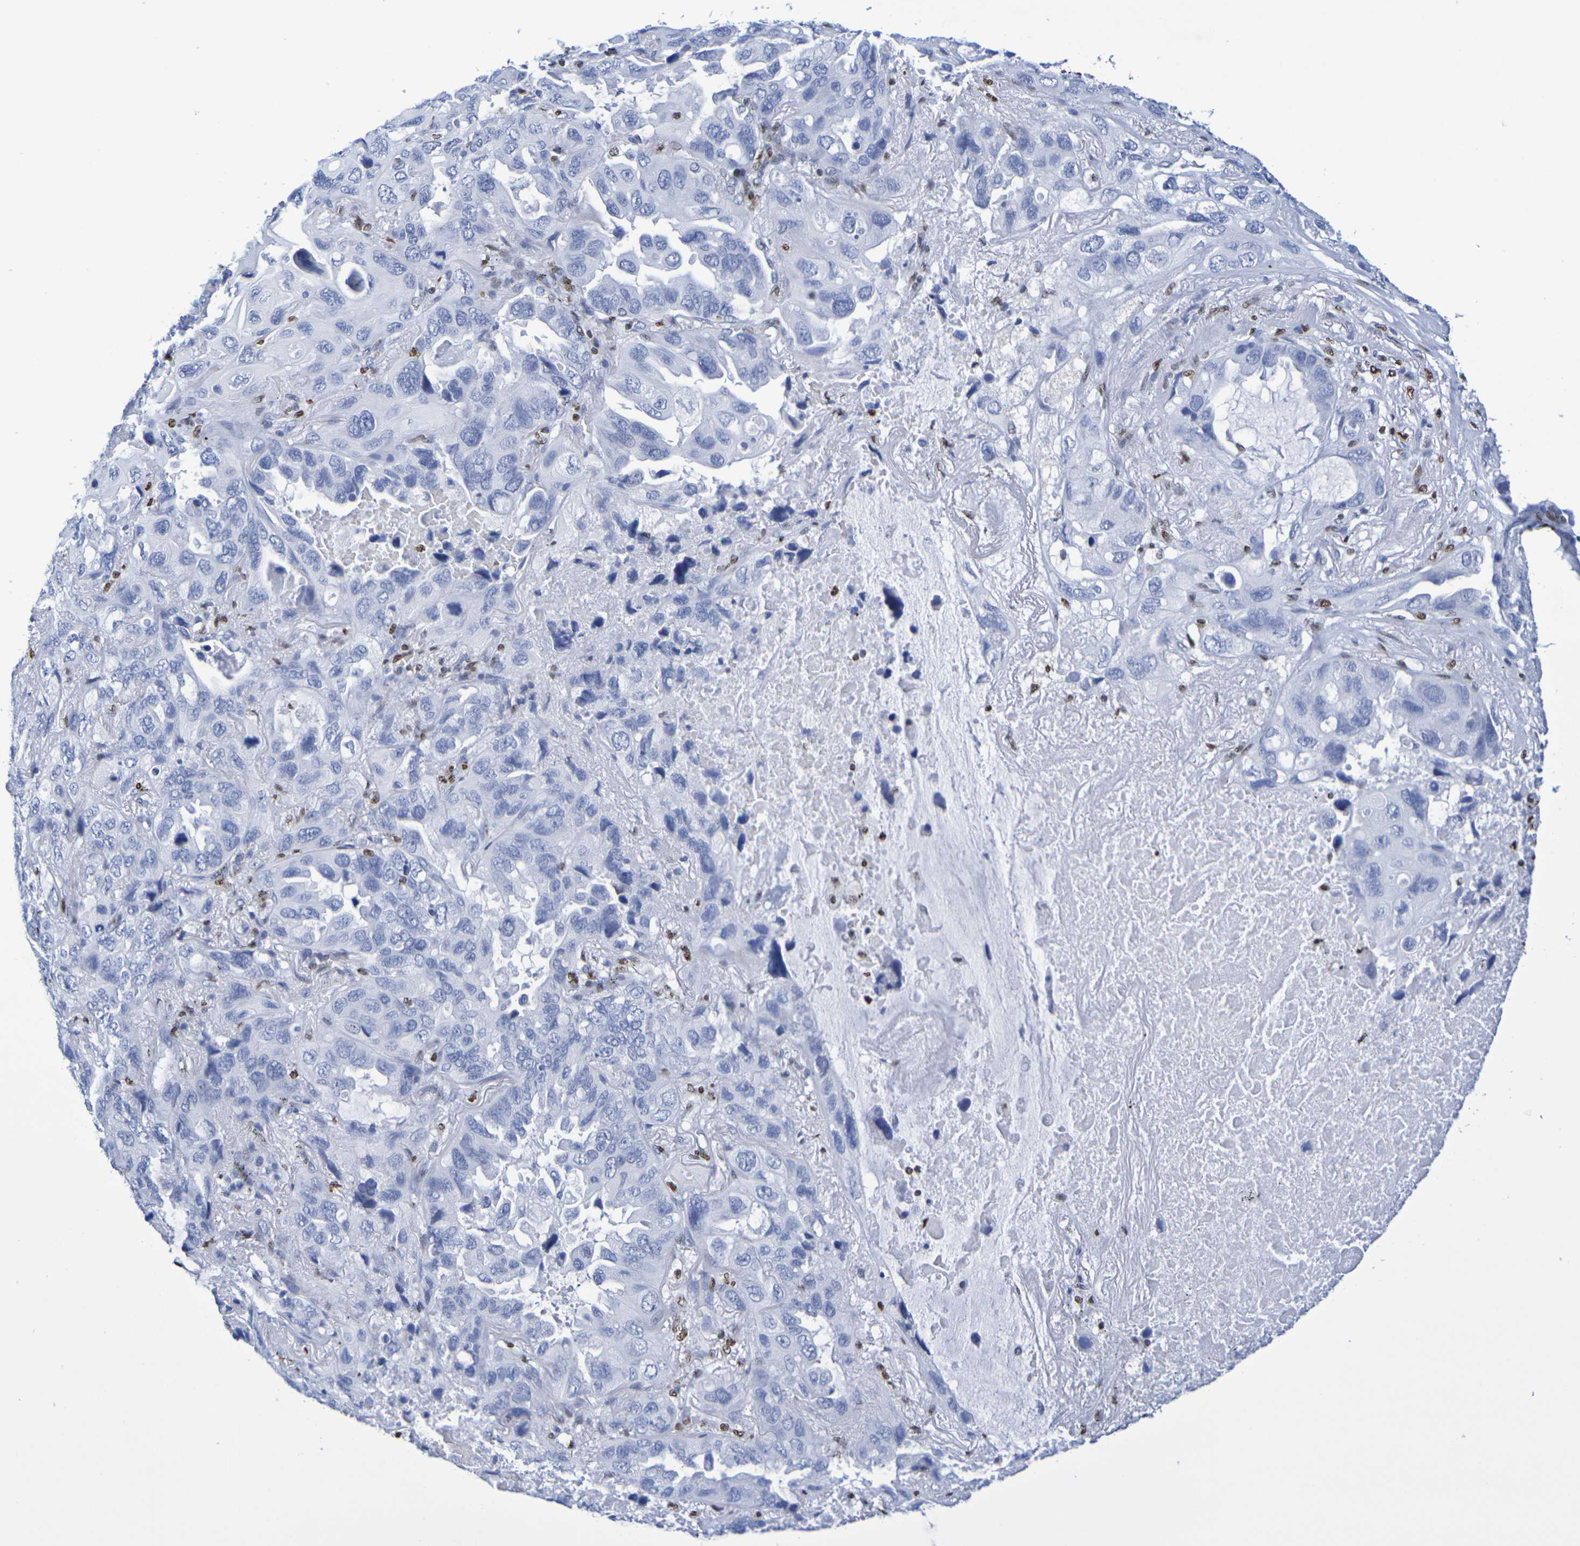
{"staining": {"intensity": "negative", "quantity": "none", "location": "none"}, "tissue": "lung cancer", "cell_type": "Tumor cells", "image_type": "cancer", "snomed": [{"axis": "morphology", "description": "Squamous cell carcinoma, NOS"}, {"axis": "topography", "description": "Lung"}], "caption": "Tumor cells are negative for protein expression in human squamous cell carcinoma (lung).", "gene": "H1-5", "patient": {"sex": "female", "age": 73}}